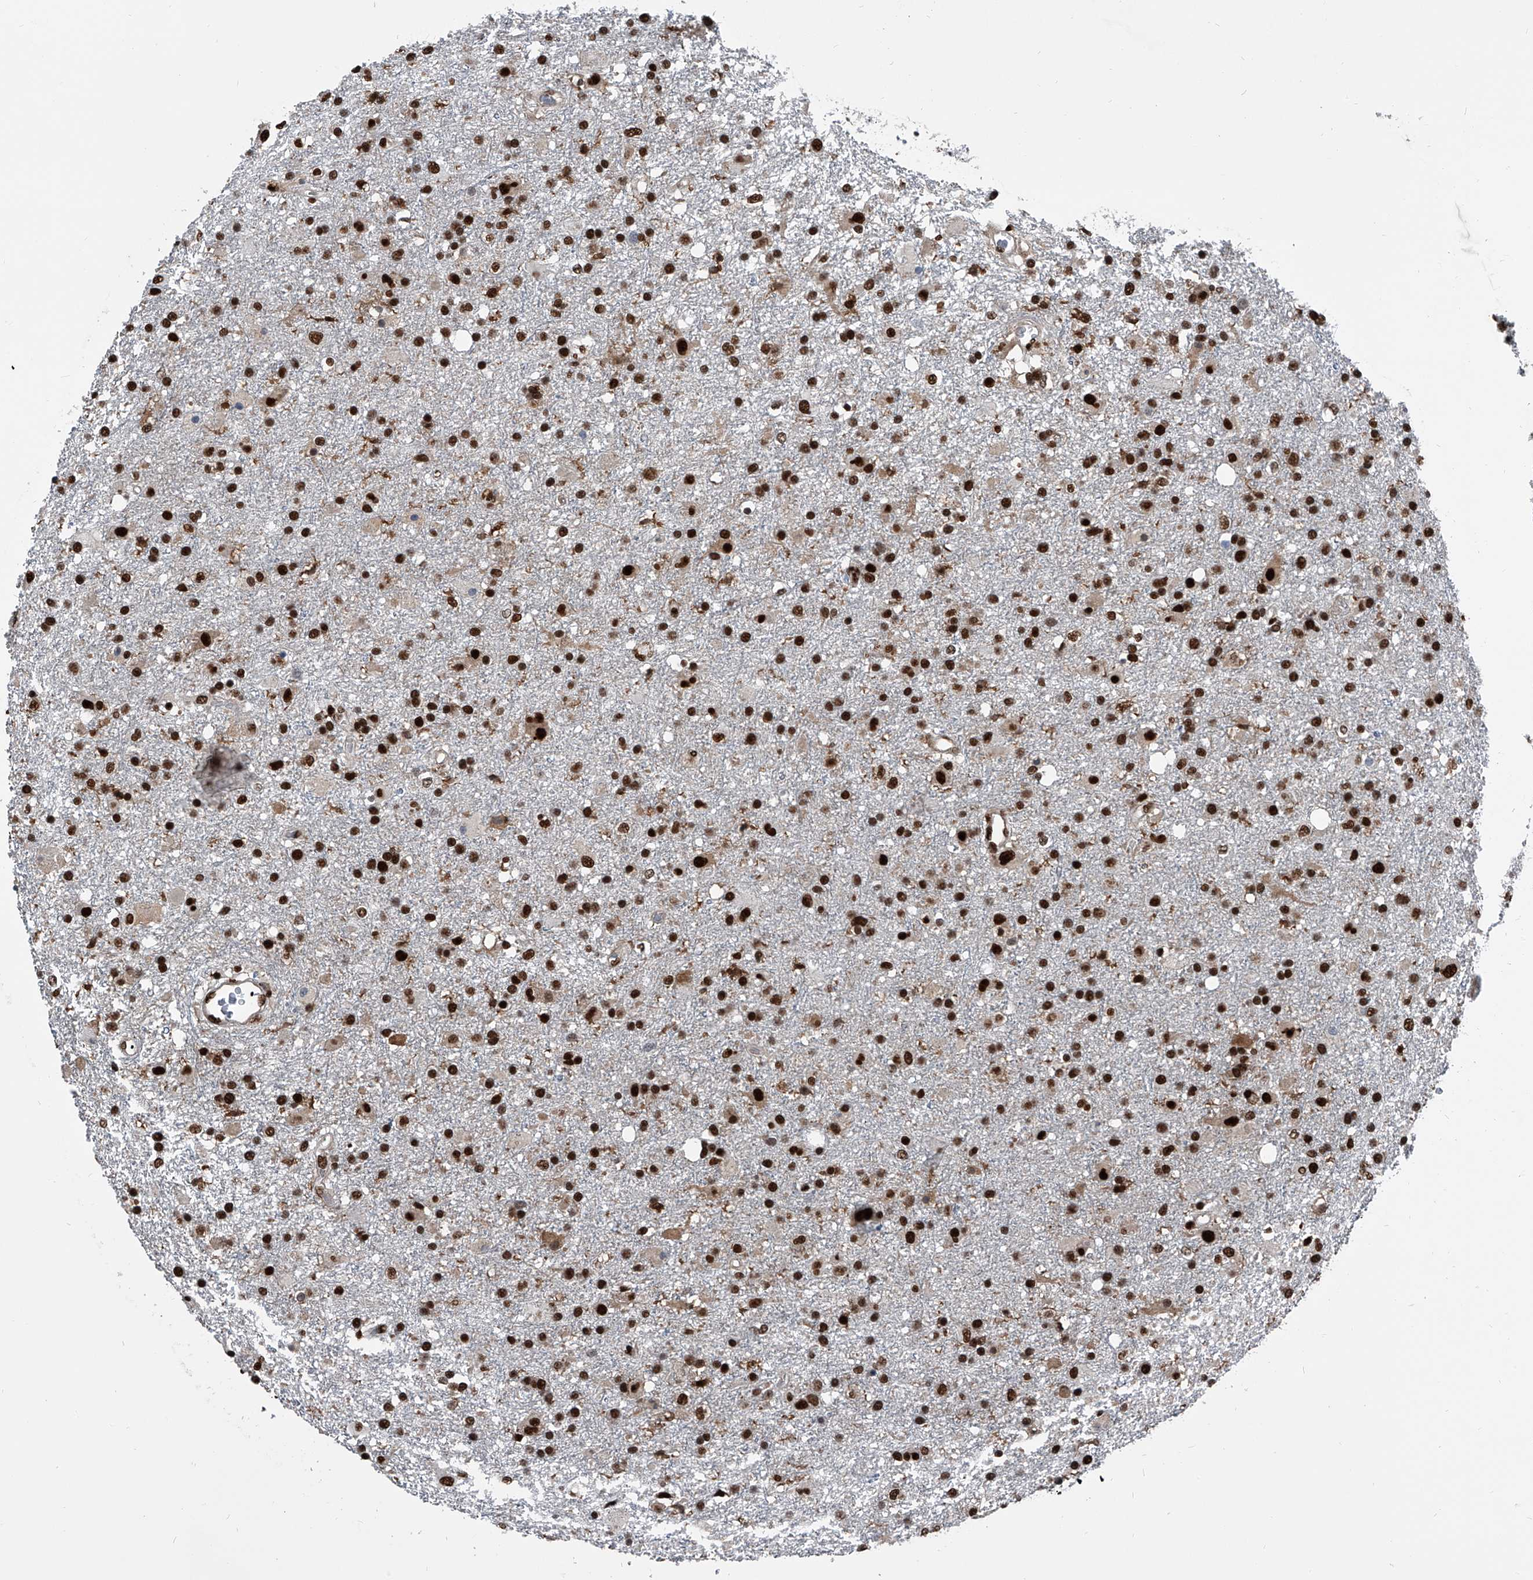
{"staining": {"intensity": "strong", "quantity": ">75%", "location": "nuclear"}, "tissue": "glioma", "cell_type": "Tumor cells", "image_type": "cancer", "snomed": [{"axis": "morphology", "description": "Glioma, malignant, Low grade"}, {"axis": "topography", "description": "Brain"}], "caption": "Approximately >75% of tumor cells in malignant glioma (low-grade) display strong nuclear protein positivity as visualized by brown immunohistochemical staining.", "gene": "FKBP5", "patient": {"sex": "male", "age": 65}}